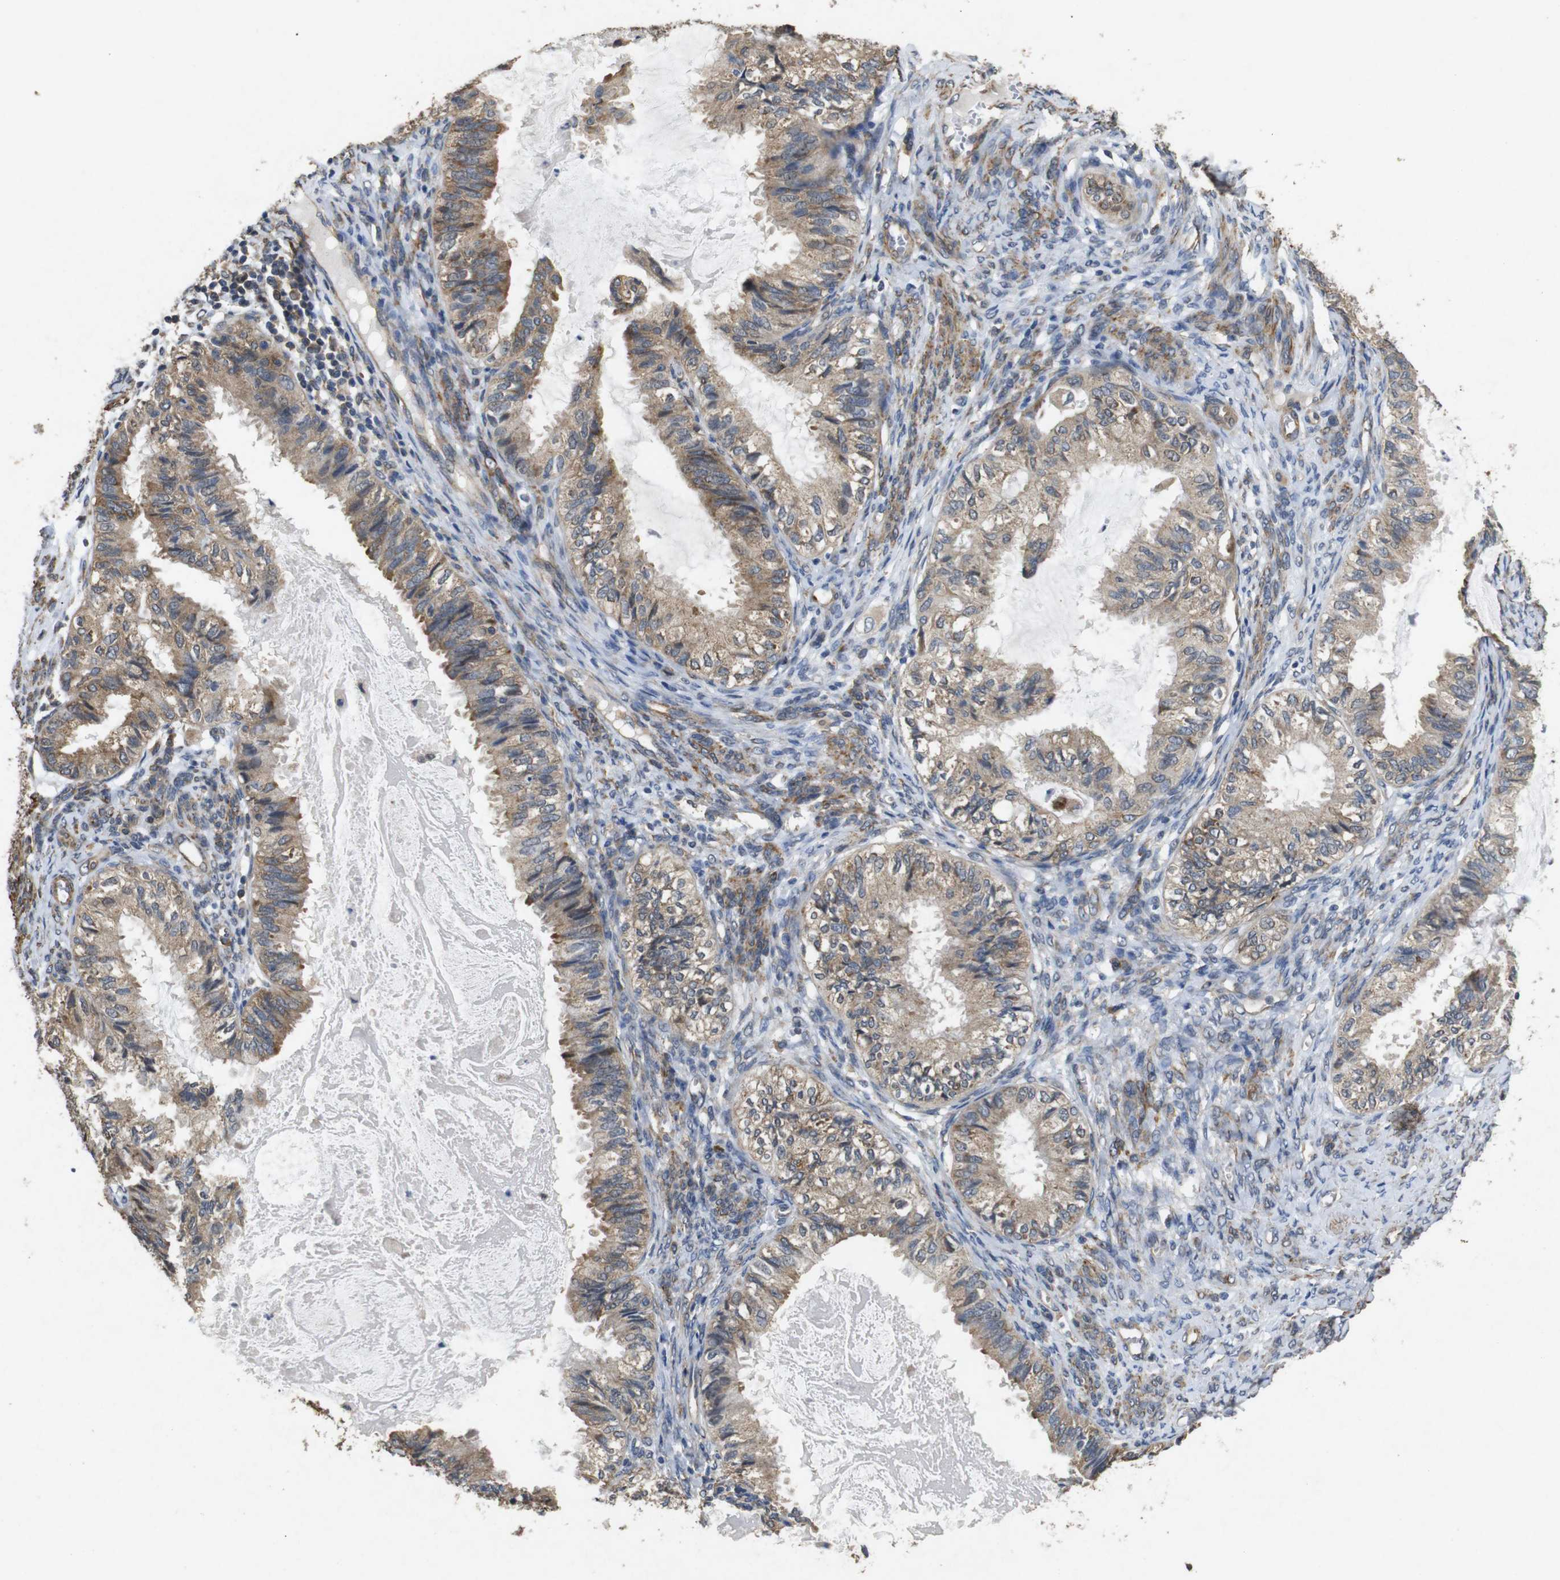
{"staining": {"intensity": "moderate", "quantity": ">75%", "location": "cytoplasmic/membranous"}, "tissue": "cervical cancer", "cell_type": "Tumor cells", "image_type": "cancer", "snomed": [{"axis": "morphology", "description": "Normal tissue, NOS"}, {"axis": "morphology", "description": "Adenocarcinoma, NOS"}, {"axis": "topography", "description": "Cervix"}, {"axis": "topography", "description": "Endometrium"}], "caption": "Moderate cytoplasmic/membranous expression is seen in about >75% of tumor cells in cervical adenocarcinoma.", "gene": "BNIP3", "patient": {"sex": "female", "age": 86}}